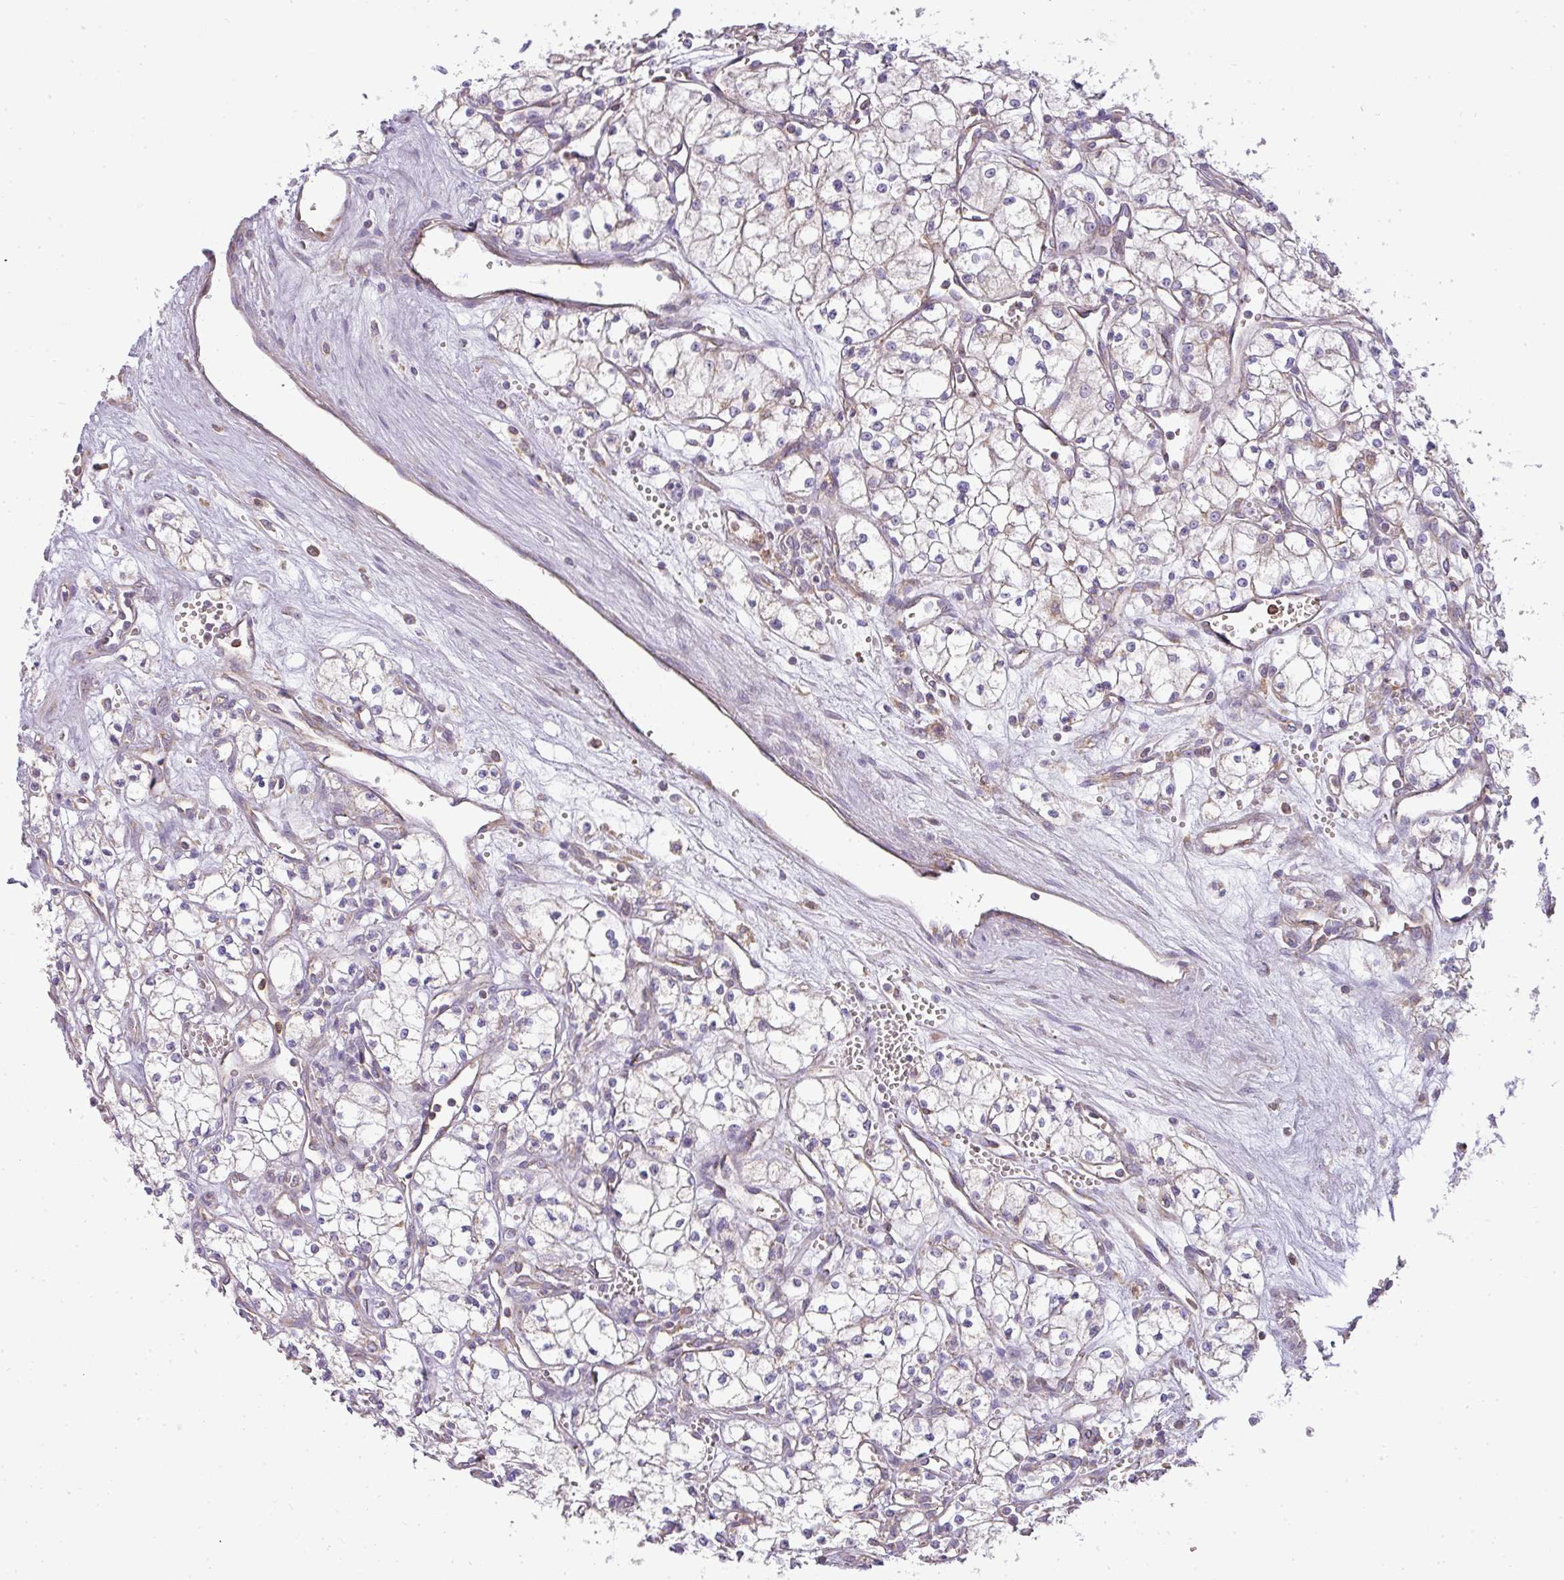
{"staining": {"intensity": "moderate", "quantity": "25%-75%", "location": "cytoplasmic/membranous"}, "tissue": "renal cancer", "cell_type": "Tumor cells", "image_type": "cancer", "snomed": [{"axis": "morphology", "description": "Adenocarcinoma, NOS"}, {"axis": "topography", "description": "Kidney"}], "caption": "Renal cancer (adenocarcinoma) stained with DAB IHC shows medium levels of moderate cytoplasmic/membranous positivity in approximately 25%-75% of tumor cells.", "gene": "ZNF211", "patient": {"sex": "male", "age": 59}}